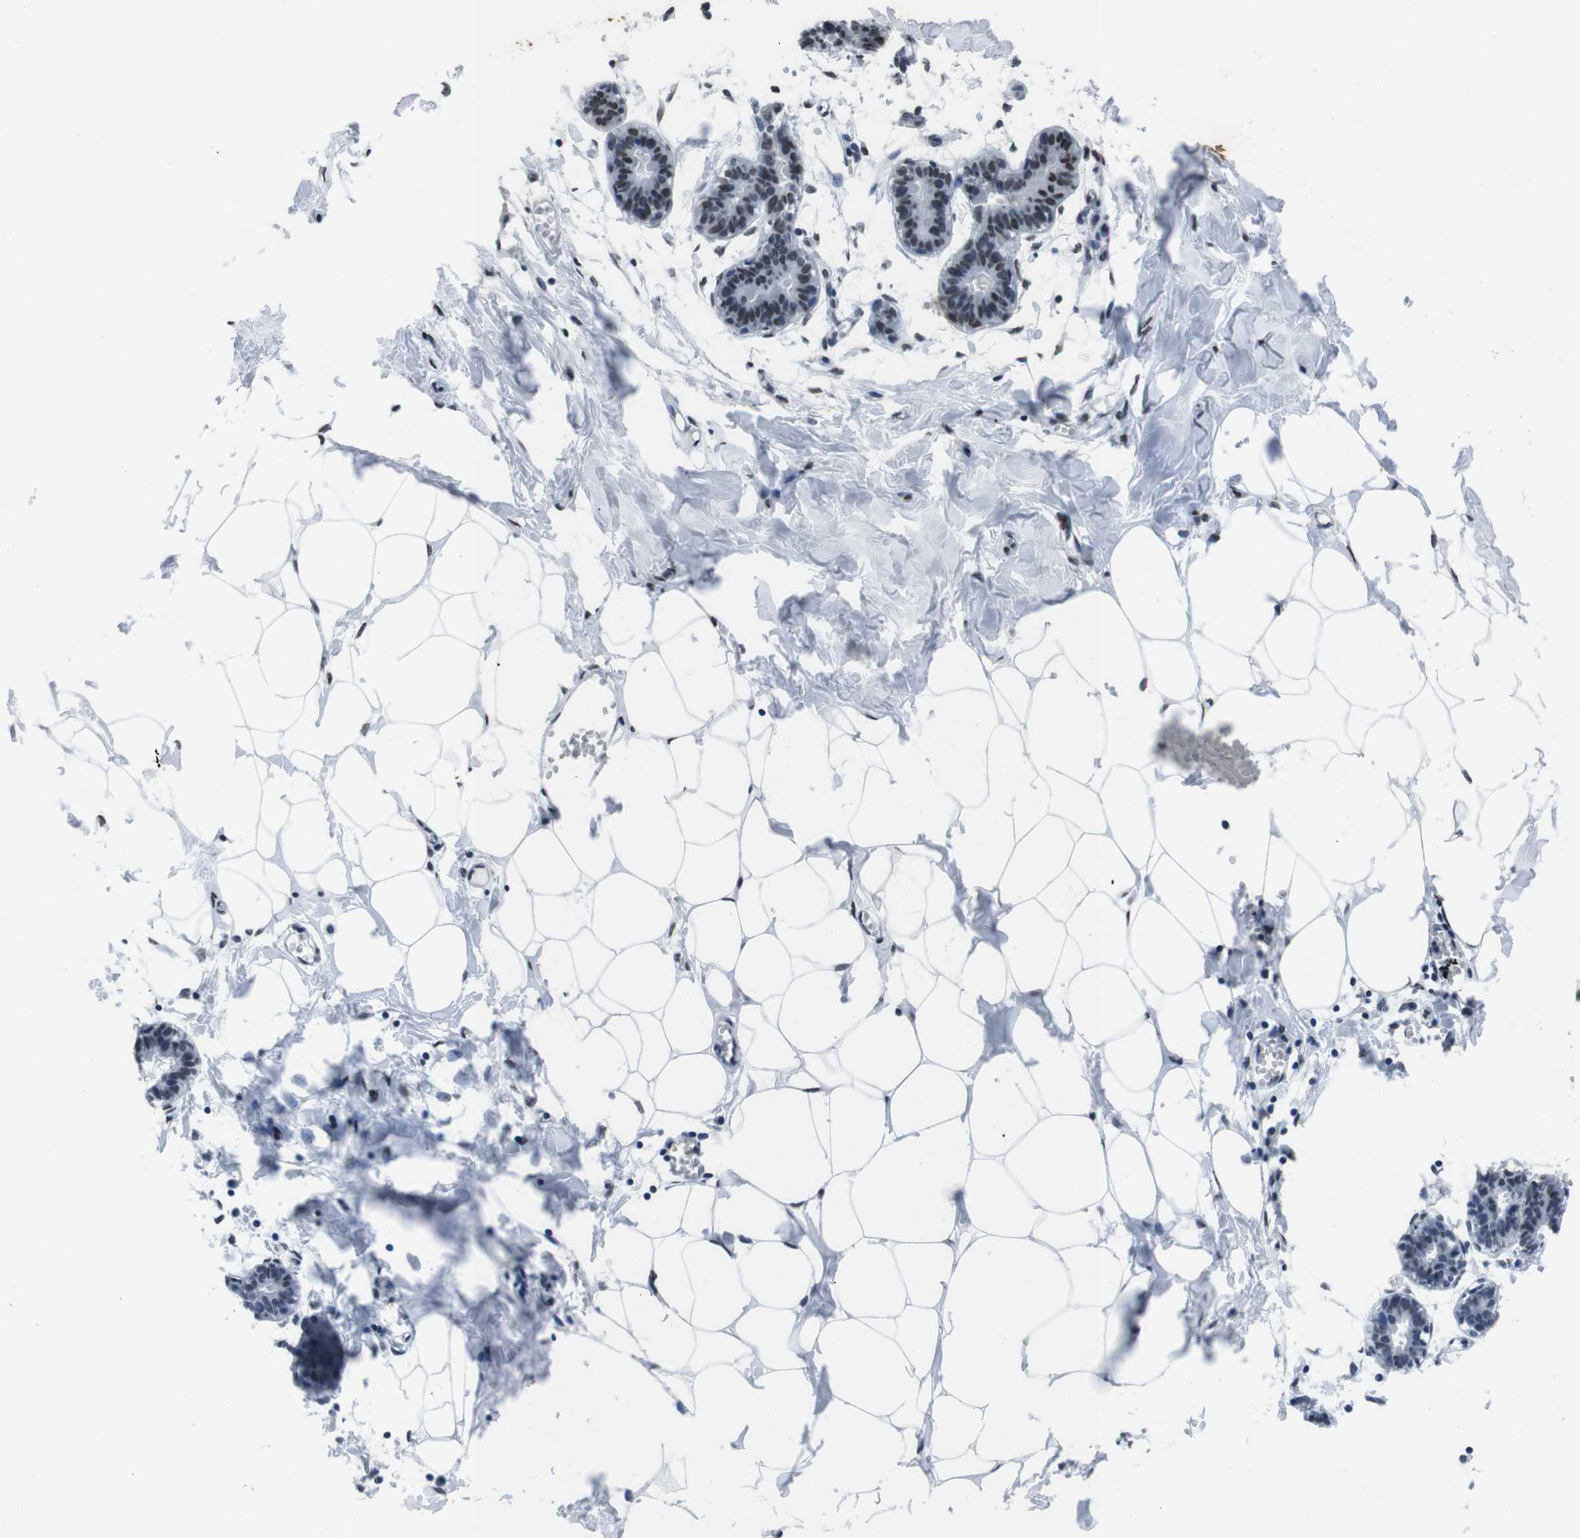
{"staining": {"intensity": "moderate", "quantity": "25%-75%", "location": "nuclear"}, "tissue": "breast", "cell_type": "Adipocytes", "image_type": "normal", "snomed": [{"axis": "morphology", "description": "Normal tissue, NOS"}, {"axis": "topography", "description": "Breast"}], "caption": "Breast stained with a brown dye shows moderate nuclear positive expression in approximately 25%-75% of adipocytes.", "gene": "PIP4P2", "patient": {"sex": "female", "age": 27}}